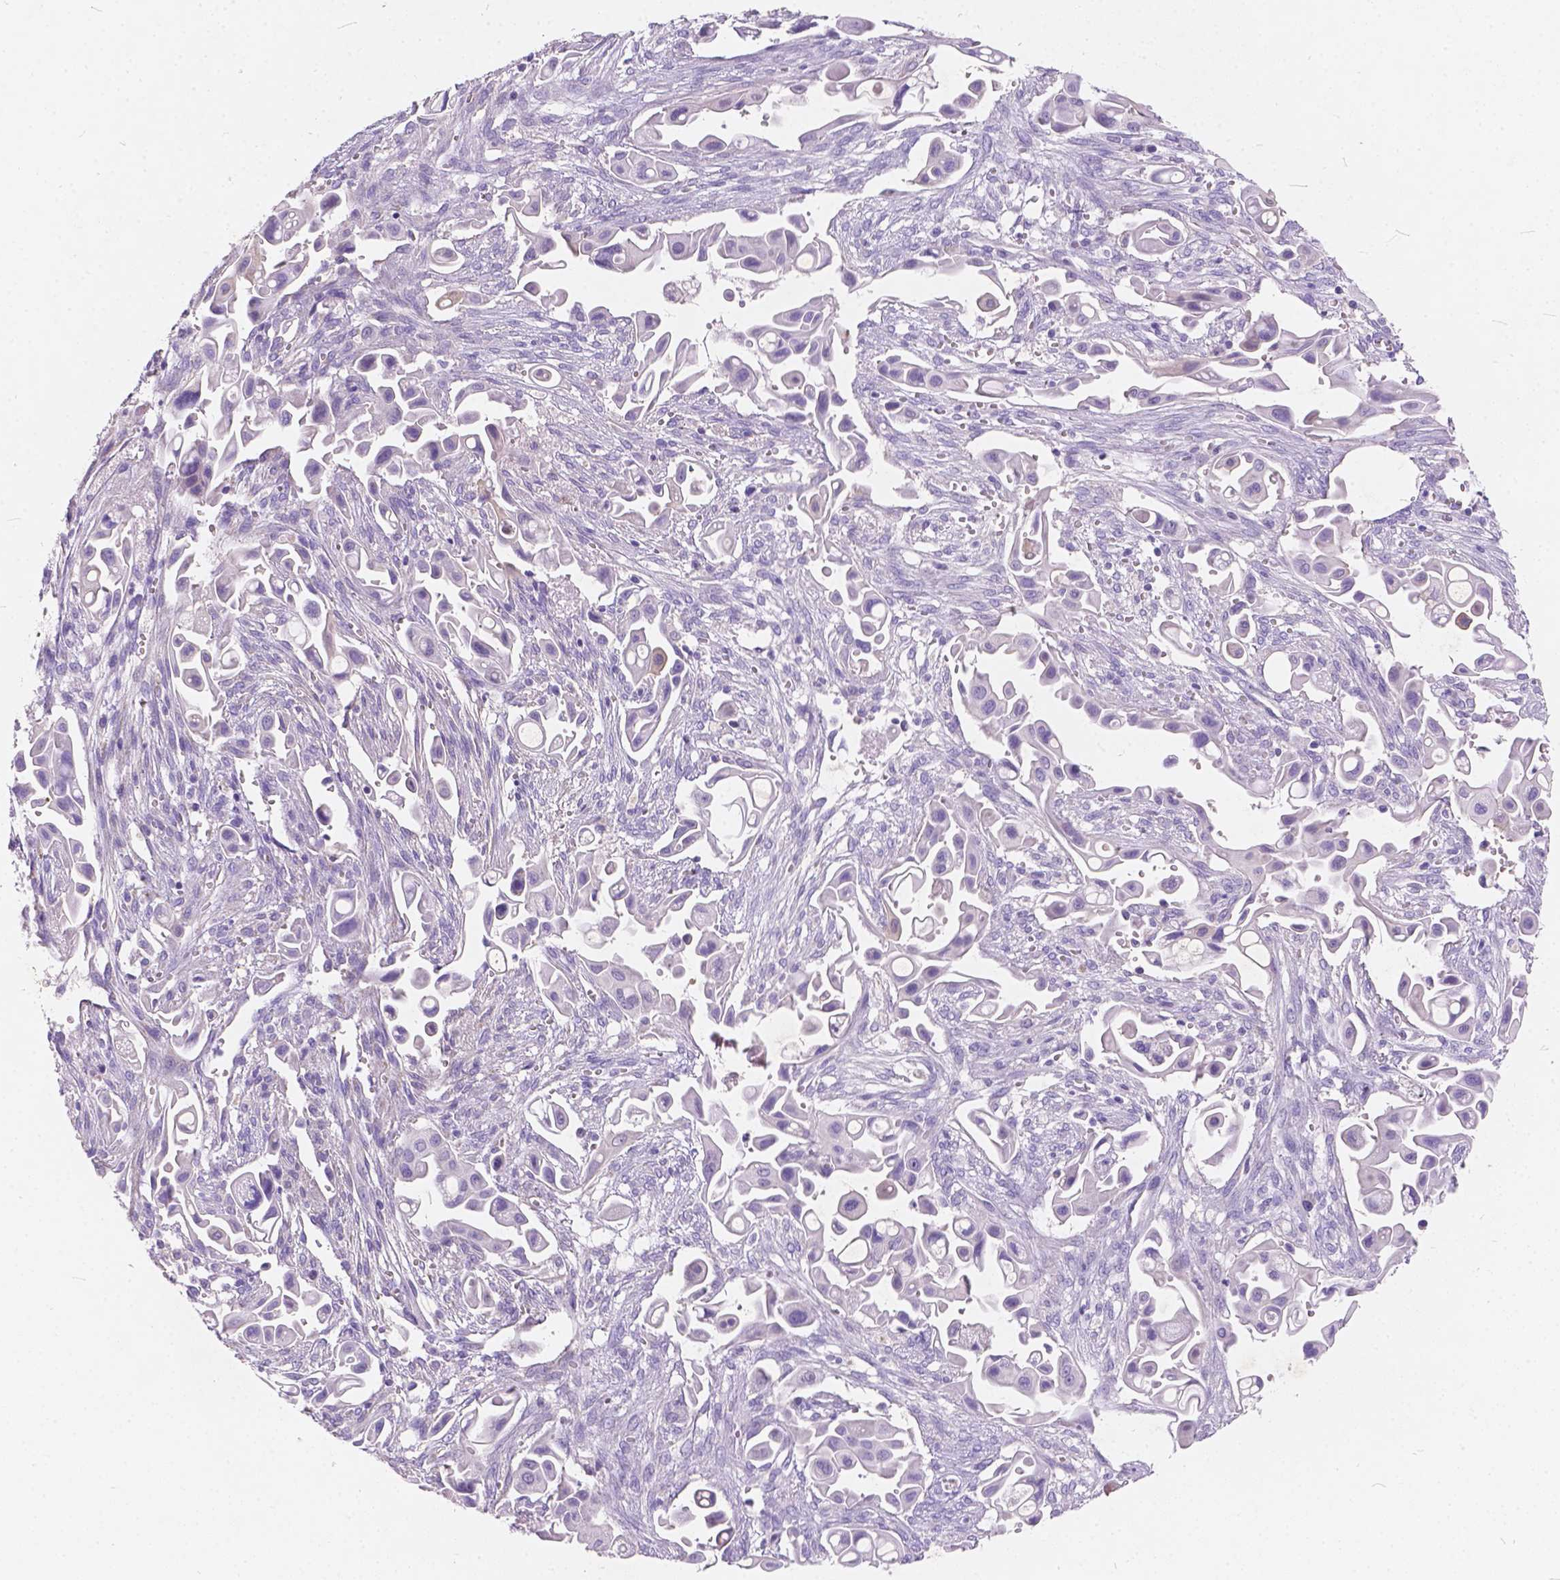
{"staining": {"intensity": "negative", "quantity": "none", "location": "none"}, "tissue": "pancreatic cancer", "cell_type": "Tumor cells", "image_type": "cancer", "snomed": [{"axis": "morphology", "description": "Adenocarcinoma, NOS"}, {"axis": "topography", "description": "Pancreas"}], "caption": "IHC micrograph of neoplastic tissue: human adenocarcinoma (pancreatic) stained with DAB (3,3'-diaminobenzidine) reveals no significant protein positivity in tumor cells.", "gene": "PEX11G", "patient": {"sex": "male", "age": 50}}